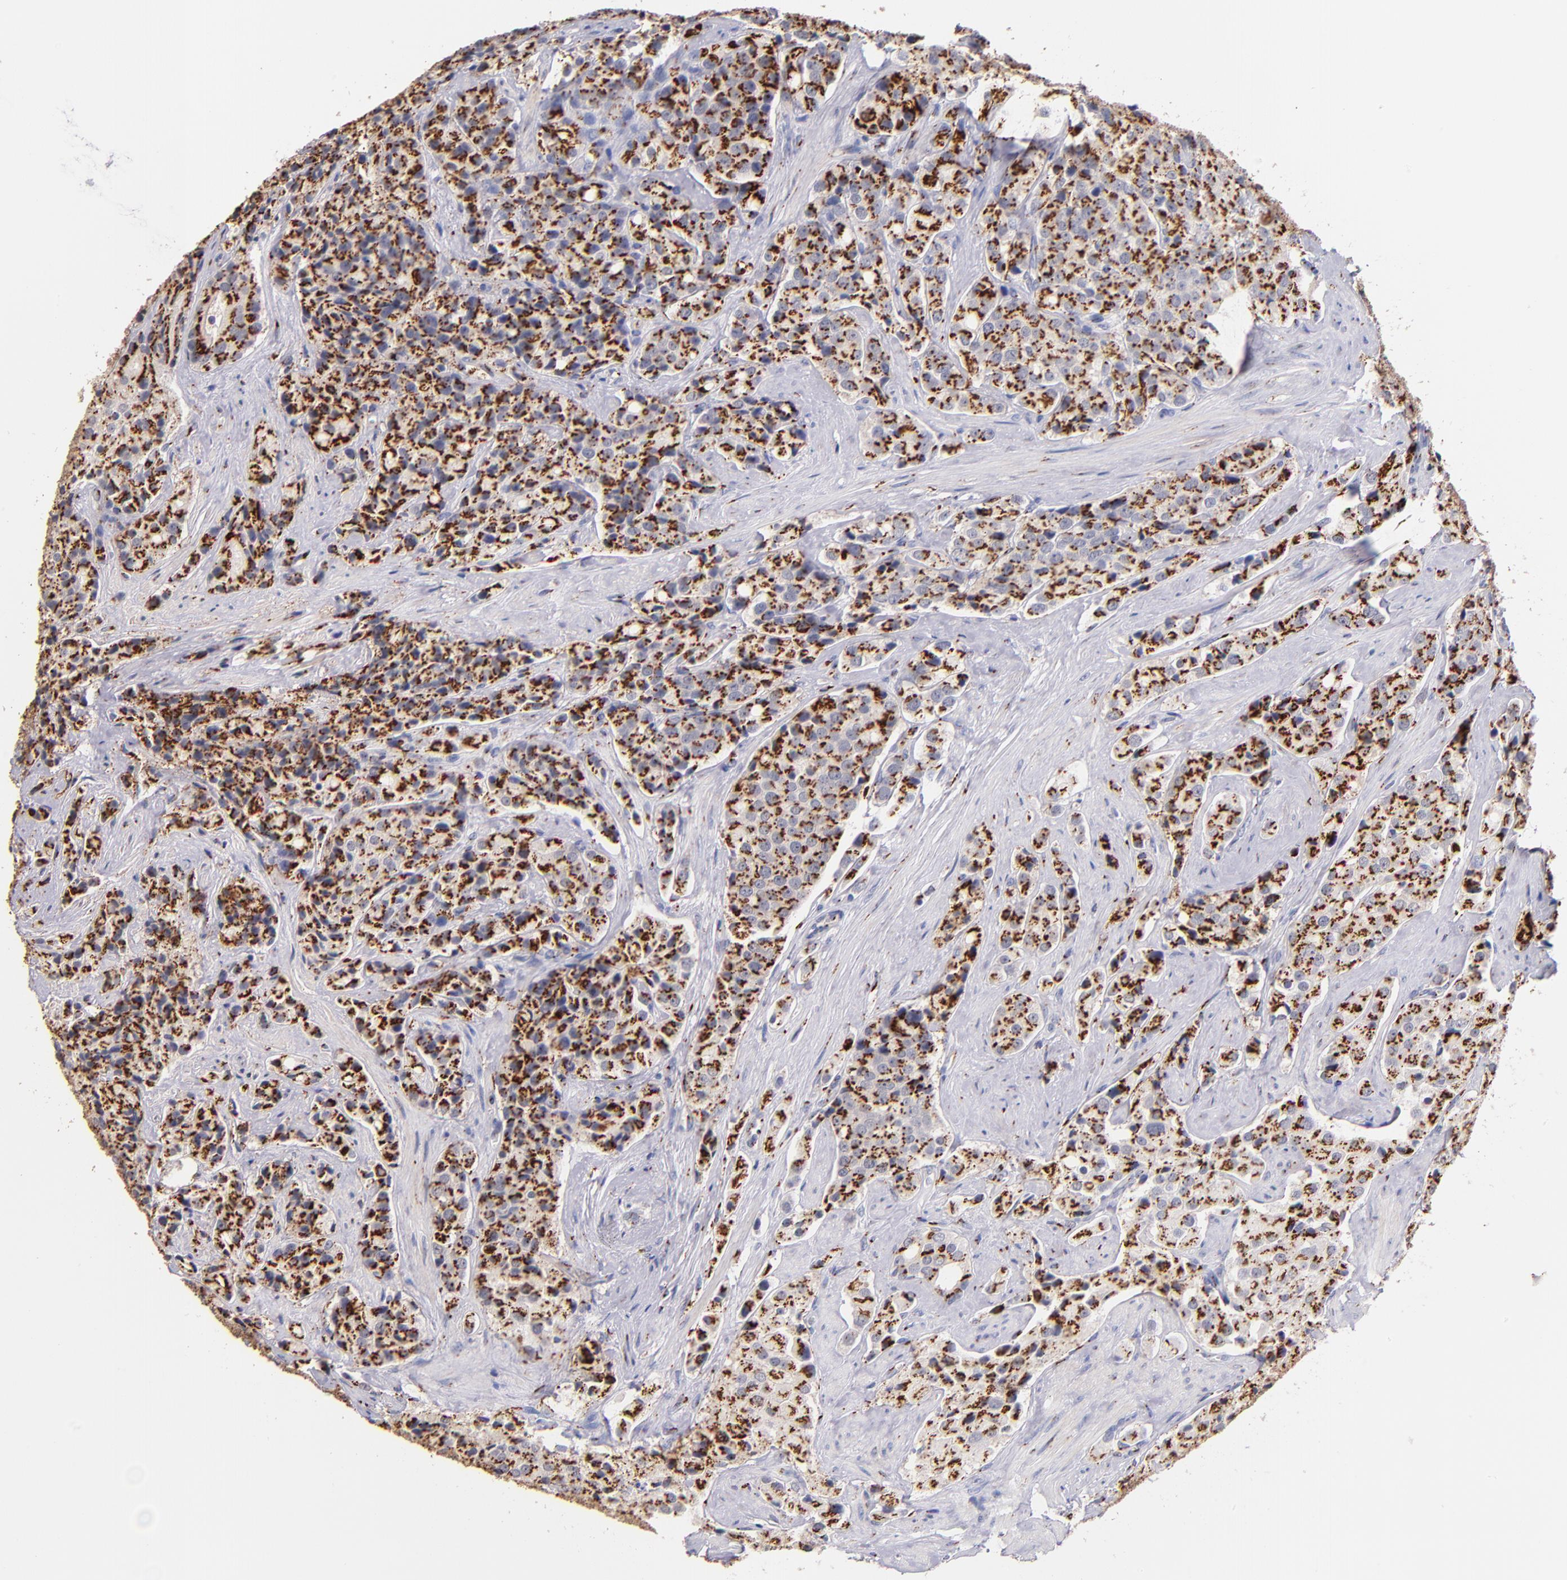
{"staining": {"intensity": "strong", "quantity": ">75%", "location": "cytoplasmic/membranous"}, "tissue": "prostate cancer", "cell_type": "Tumor cells", "image_type": "cancer", "snomed": [{"axis": "morphology", "description": "Adenocarcinoma, Medium grade"}, {"axis": "topography", "description": "Prostate"}], "caption": "Human prostate adenocarcinoma (medium-grade) stained for a protein (brown) shows strong cytoplasmic/membranous positive staining in approximately >75% of tumor cells.", "gene": "GOLIM4", "patient": {"sex": "male", "age": 70}}